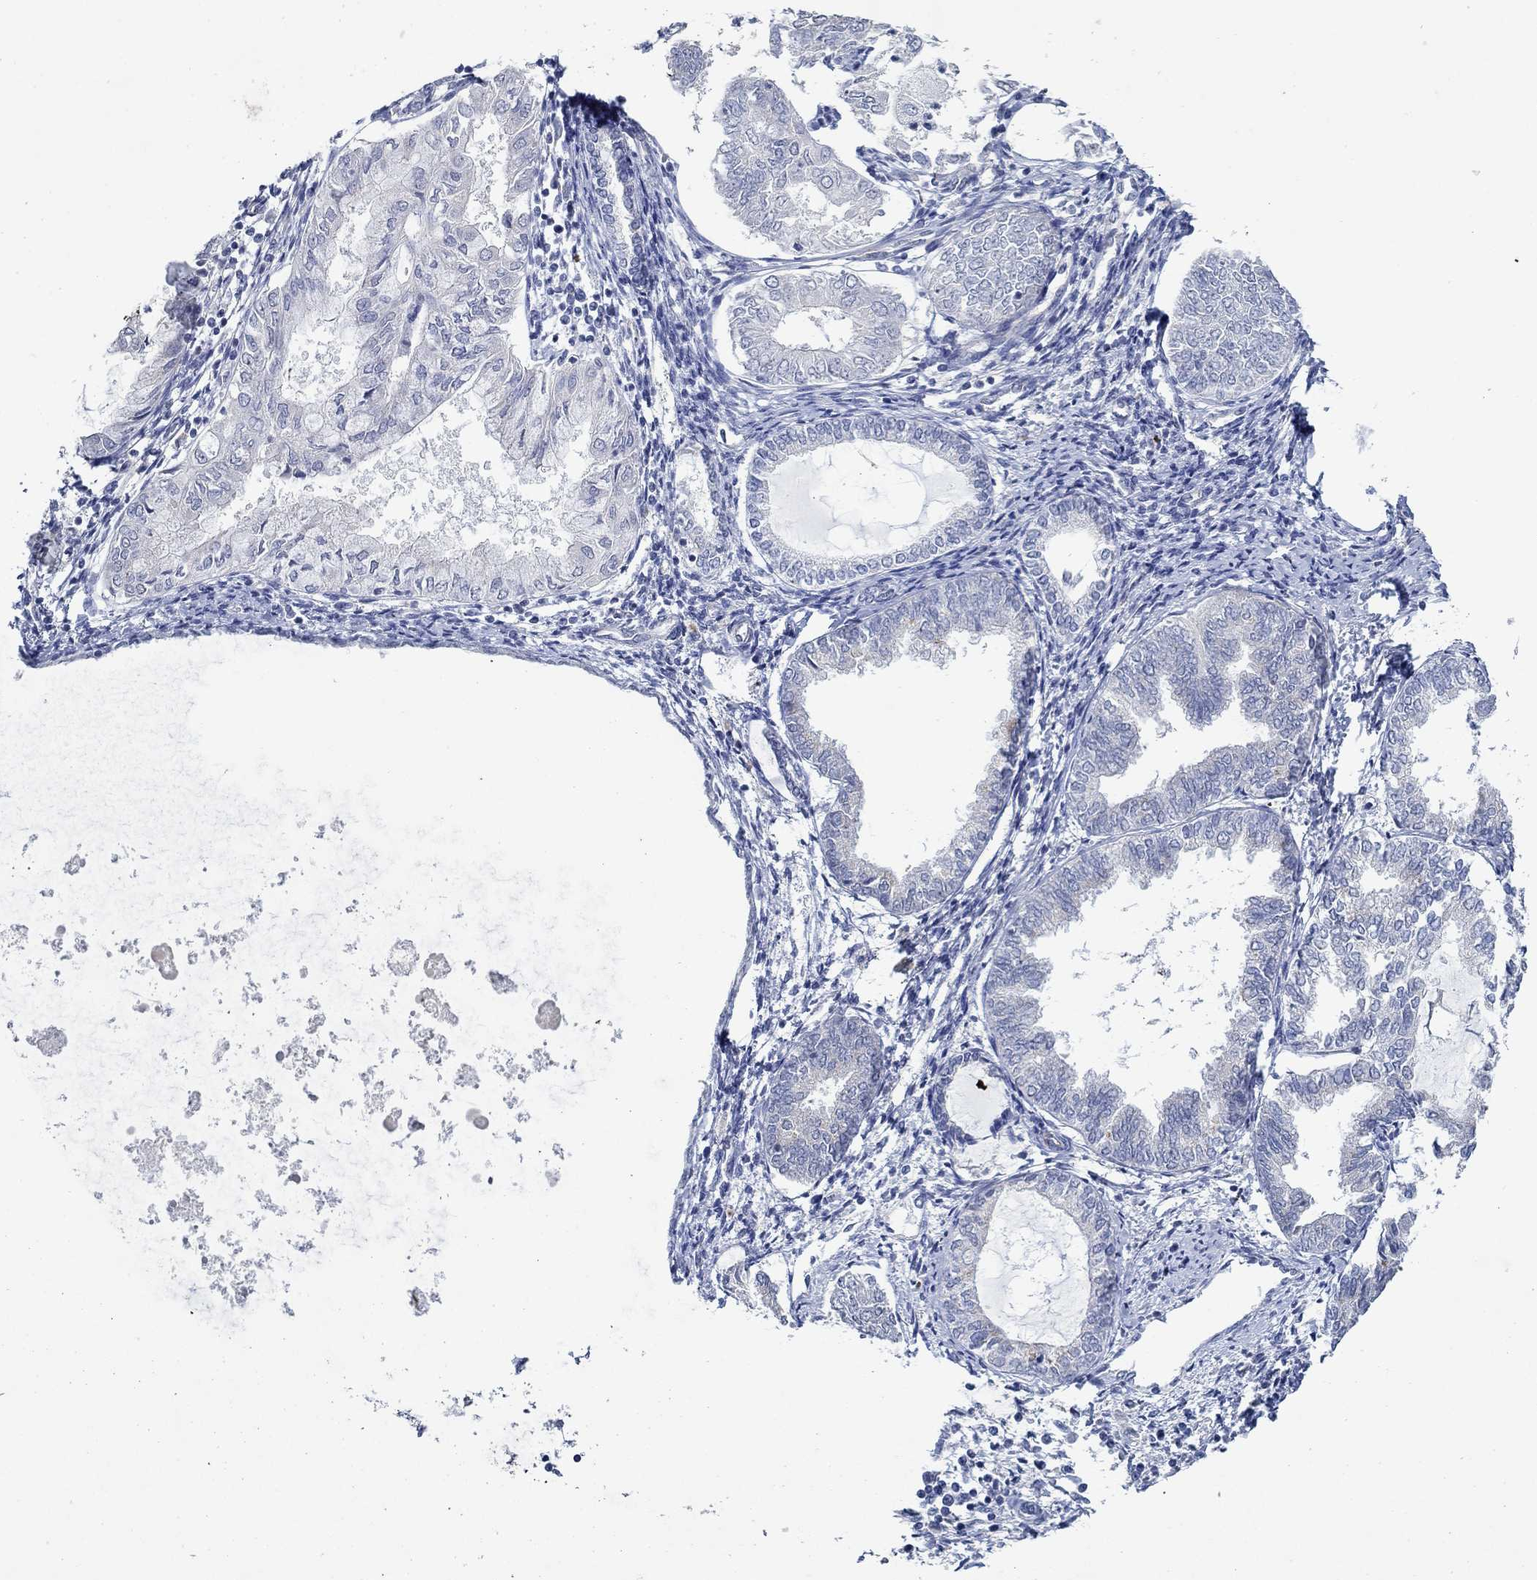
{"staining": {"intensity": "negative", "quantity": "none", "location": "none"}, "tissue": "endometrial cancer", "cell_type": "Tumor cells", "image_type": "cancer", "snomed": [{"axis": "morphology", "description": "Adenocarcinoma, NOS"}, {"axis": "topography", "description": "Endometrium"}], "caption": "This image is of endometrial cancer (adenocarcinoma) stained with immunohistochemistry to label a protein in brown with the nuclei are counter-stained blue. There is no expression in tumor cells. Nuclei are stained in blue.", "gene": "GJA5", "patient": {"sex": "female", "age": 68}}